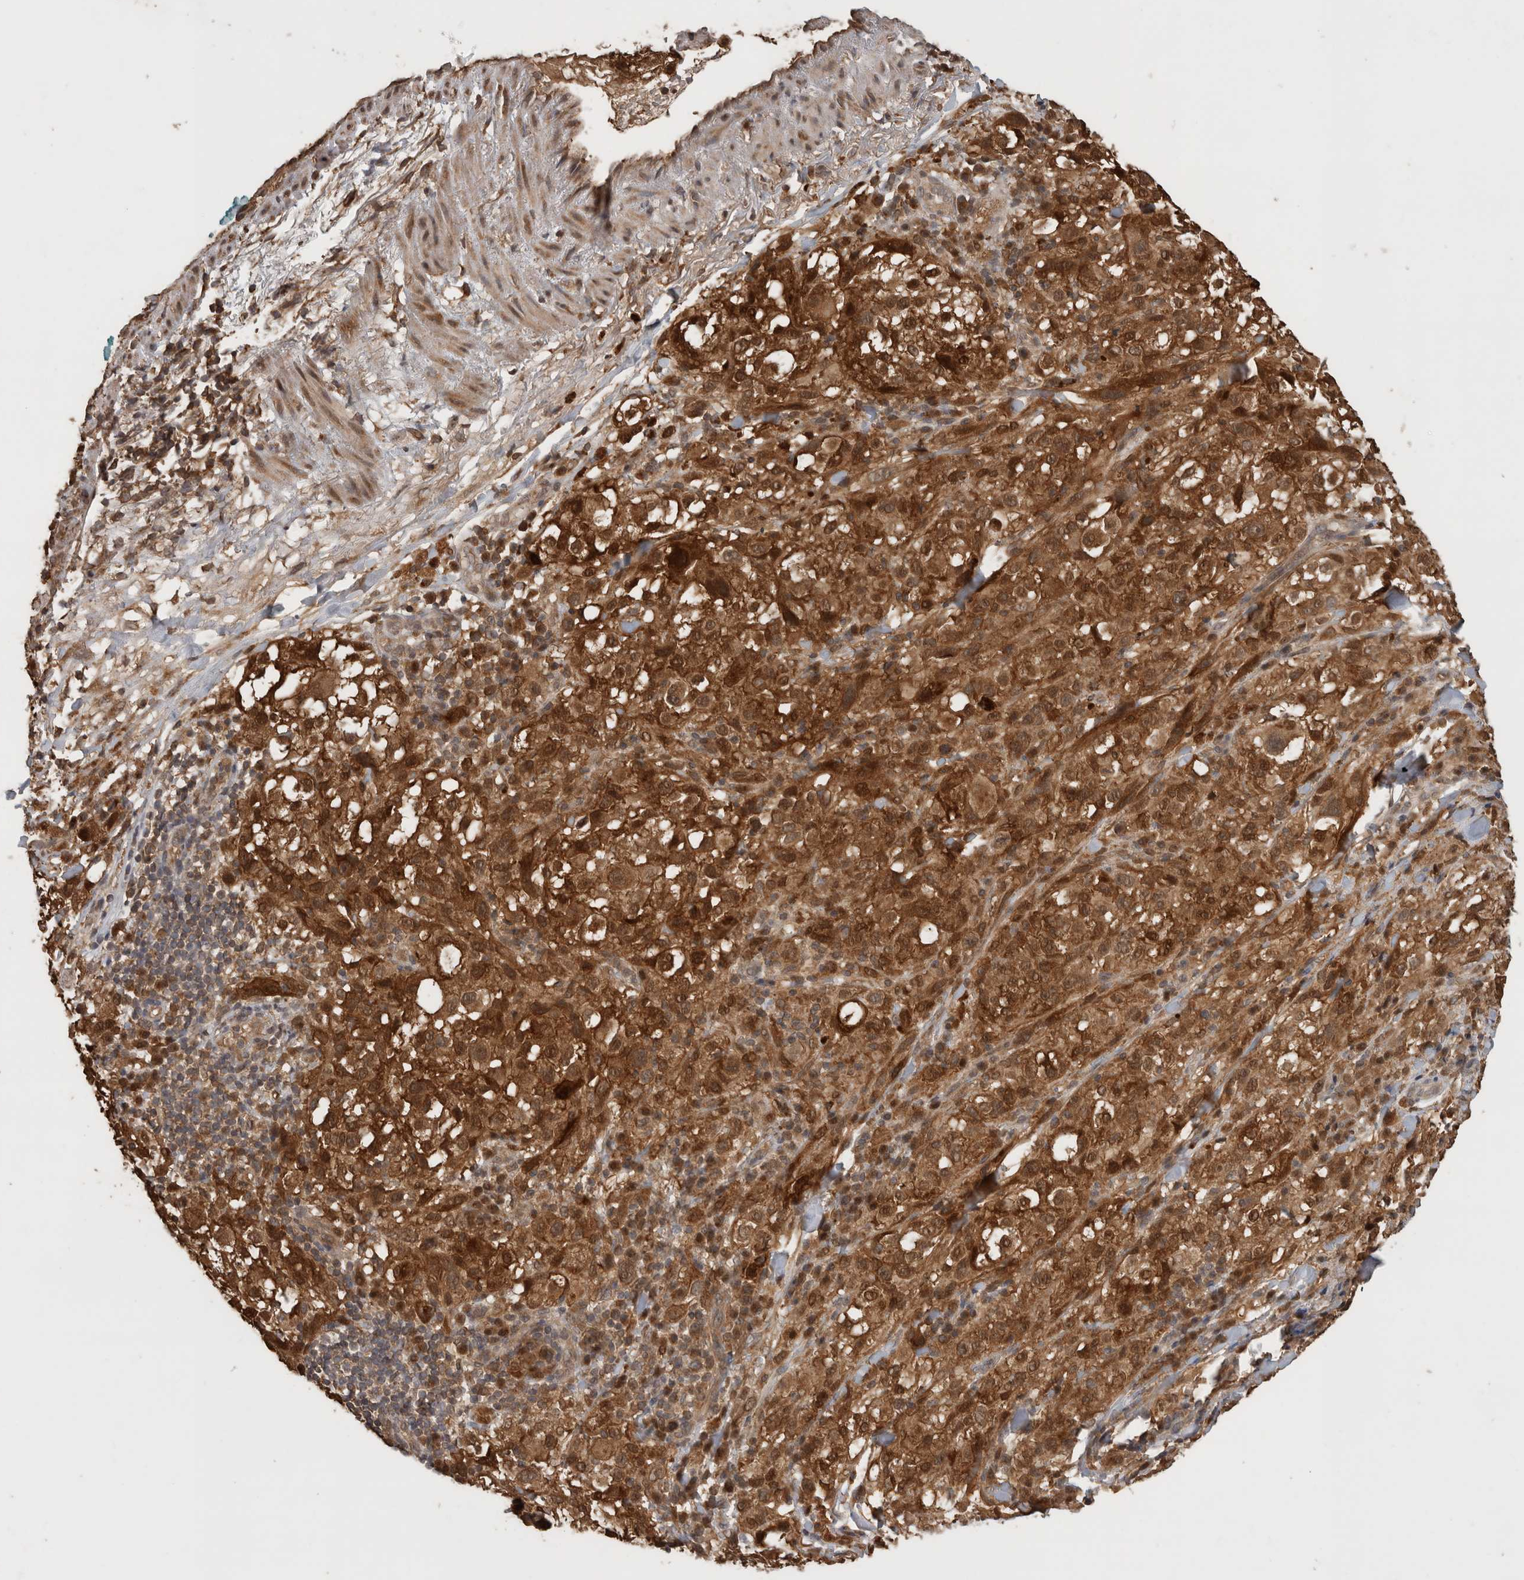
{"staining": {"intensity": "strong", "quantity": "25%-75%", "location": "cytoplasmic/membranous"}, "tissue": "melanoma", "cell_type": "Tumor cells", "image_type": "cancer", "snomed": [{"axis": "morphology", "description": "Necrosis, NOS"}, {"axis": "morphology", "description": "Malignant melanoma, NOS"}, {"axis": "topography", "description": "Skin"}], "caption": "Tumor cells demonstrate high levels of strong cytoplasmic/membranous staining in about 25%-75% of cells in human malignant melanoma.", "gene": "OTUD7B", "patient": {"sex": "female", "age": 87}}